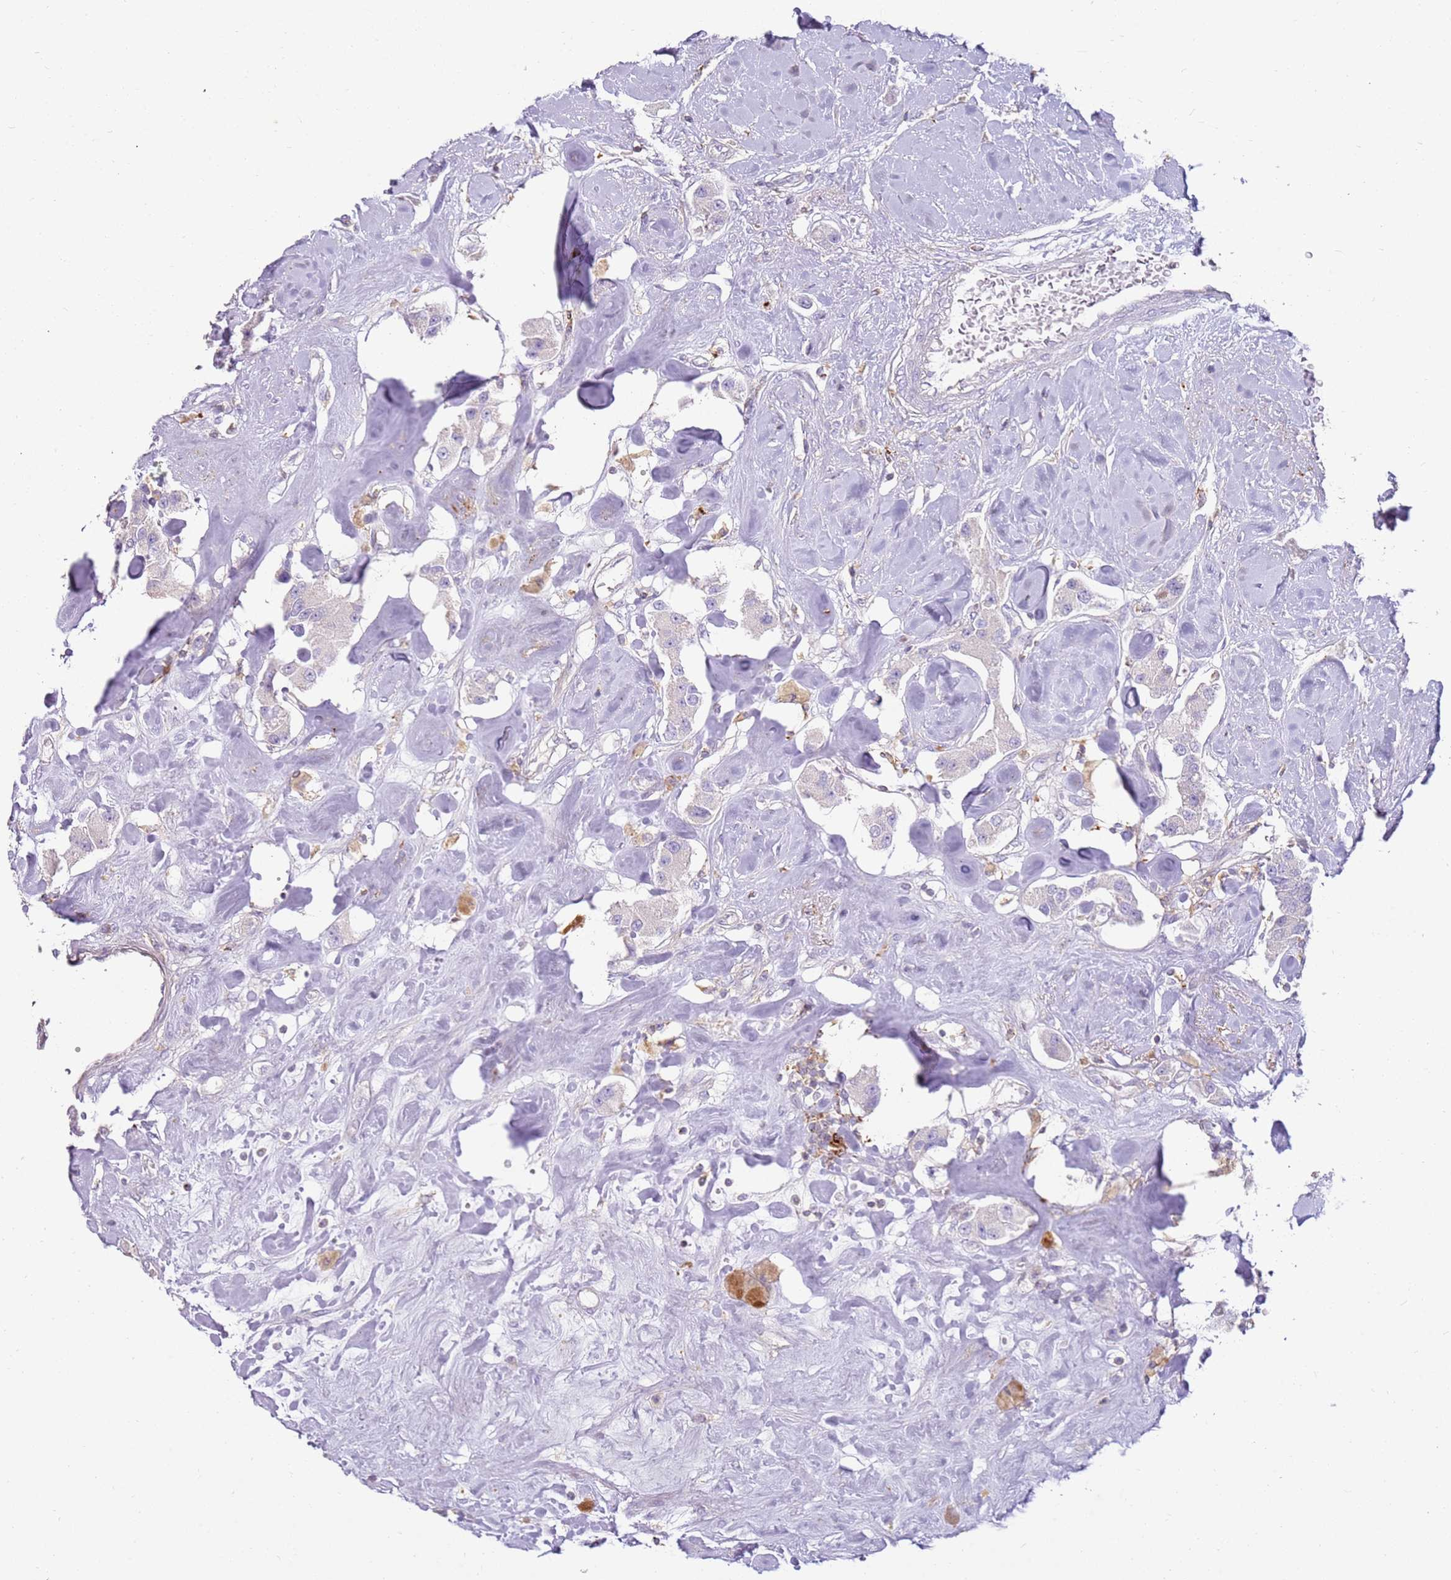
{"staining": {"intensity": "negative", "quantity": "none", "location": "none"}, "tissue": "carcinoid", "cell_type": "Tumor cells", "image_type": "cancer", "snomed": [{"axis": "morphology", "description": "Carcinoid, malignant, NOS"}, {"axis": "topography", "description": "Pancreas"}], "caption": "Immunohistochemistry (IHC) photomicrograph of neoplastic tissue: human carcinoid stained with DAB (3,3'-diaminobenzidine) reveals no significant protein positivity in tumor cells.", "gene": "FPR1", "patient": {"sex": "male", "age": 41}}